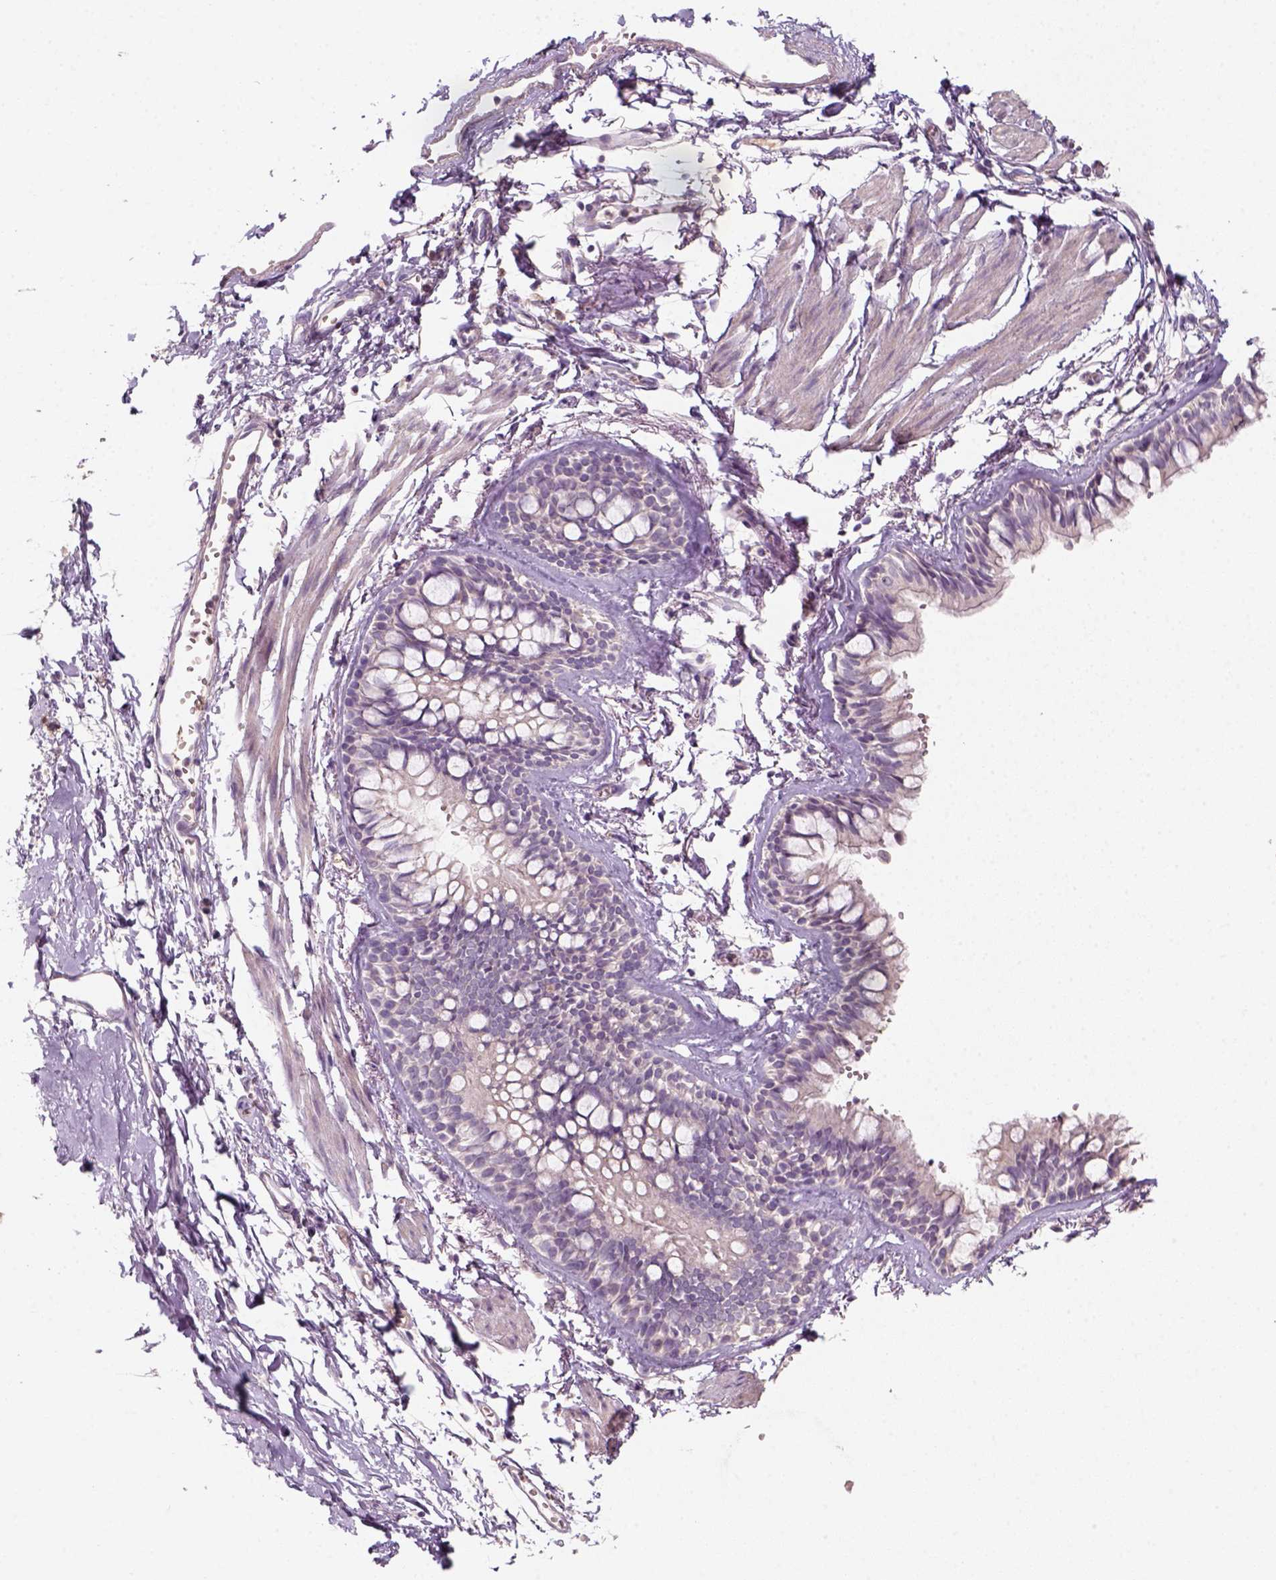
{"staining": {"intensity": "negative", "quantity": "none", "location": "none"}, "tissue": "bronchus", "cell_type": "Respiratory epithelial cells", "image_type": "normal", "snomed": [{"axis": "morphology", "description": "Normal tissue, NOS"}, {"axis": "topography", "description": "Cartilage tissue"}, {"axis": "topography", "description": "Bronchus"}], "caption": "DAB (3,3'-diaminobenzidine) immunohistochemical staining of benign bronchus displays no significant expression in respiratory epithelial cells. (DAB immunohistochemistry (IHC), high magnification).", "gene": "AQP9", "patient": {"sex": "female", "age": 59}}